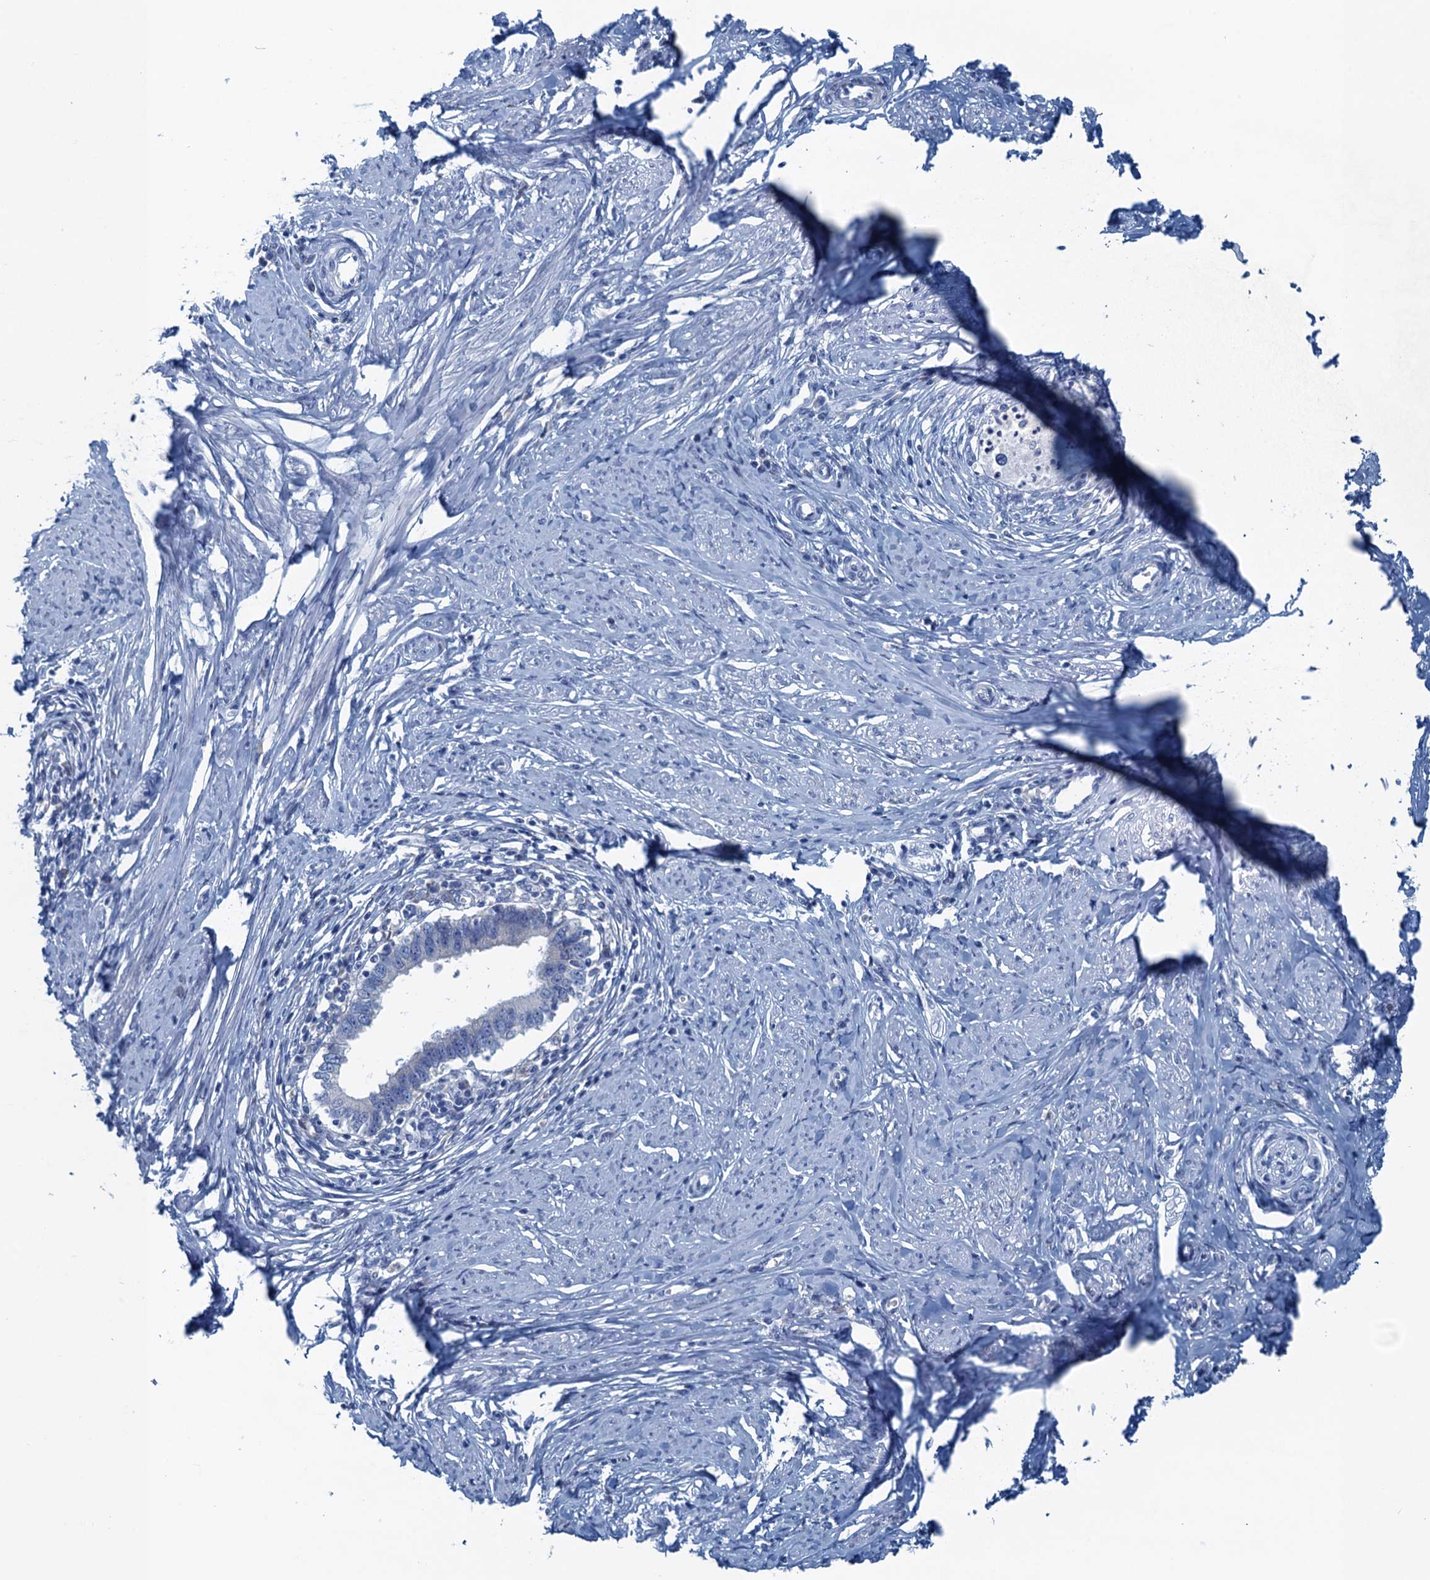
{"staining": {"intensity": "negative", "quantity": "none", "location": "none"}, "tissue": "cervical cancer", "cell_type": "Tumor cells", "image_type": "cancer", "snomed": [{"axis": "morphology", "description": "Adenocarcinoma, NOS"}, {"axis": "topography", "description": "Cervix"}], "caption": "A high-resolution image shows immunohistochemistry staining of cervical adenocarcinoma, which shows no significant positivity in tumor cells.", "gene": "C10orf88", "patient": {"sex": "female", "age": 36}}